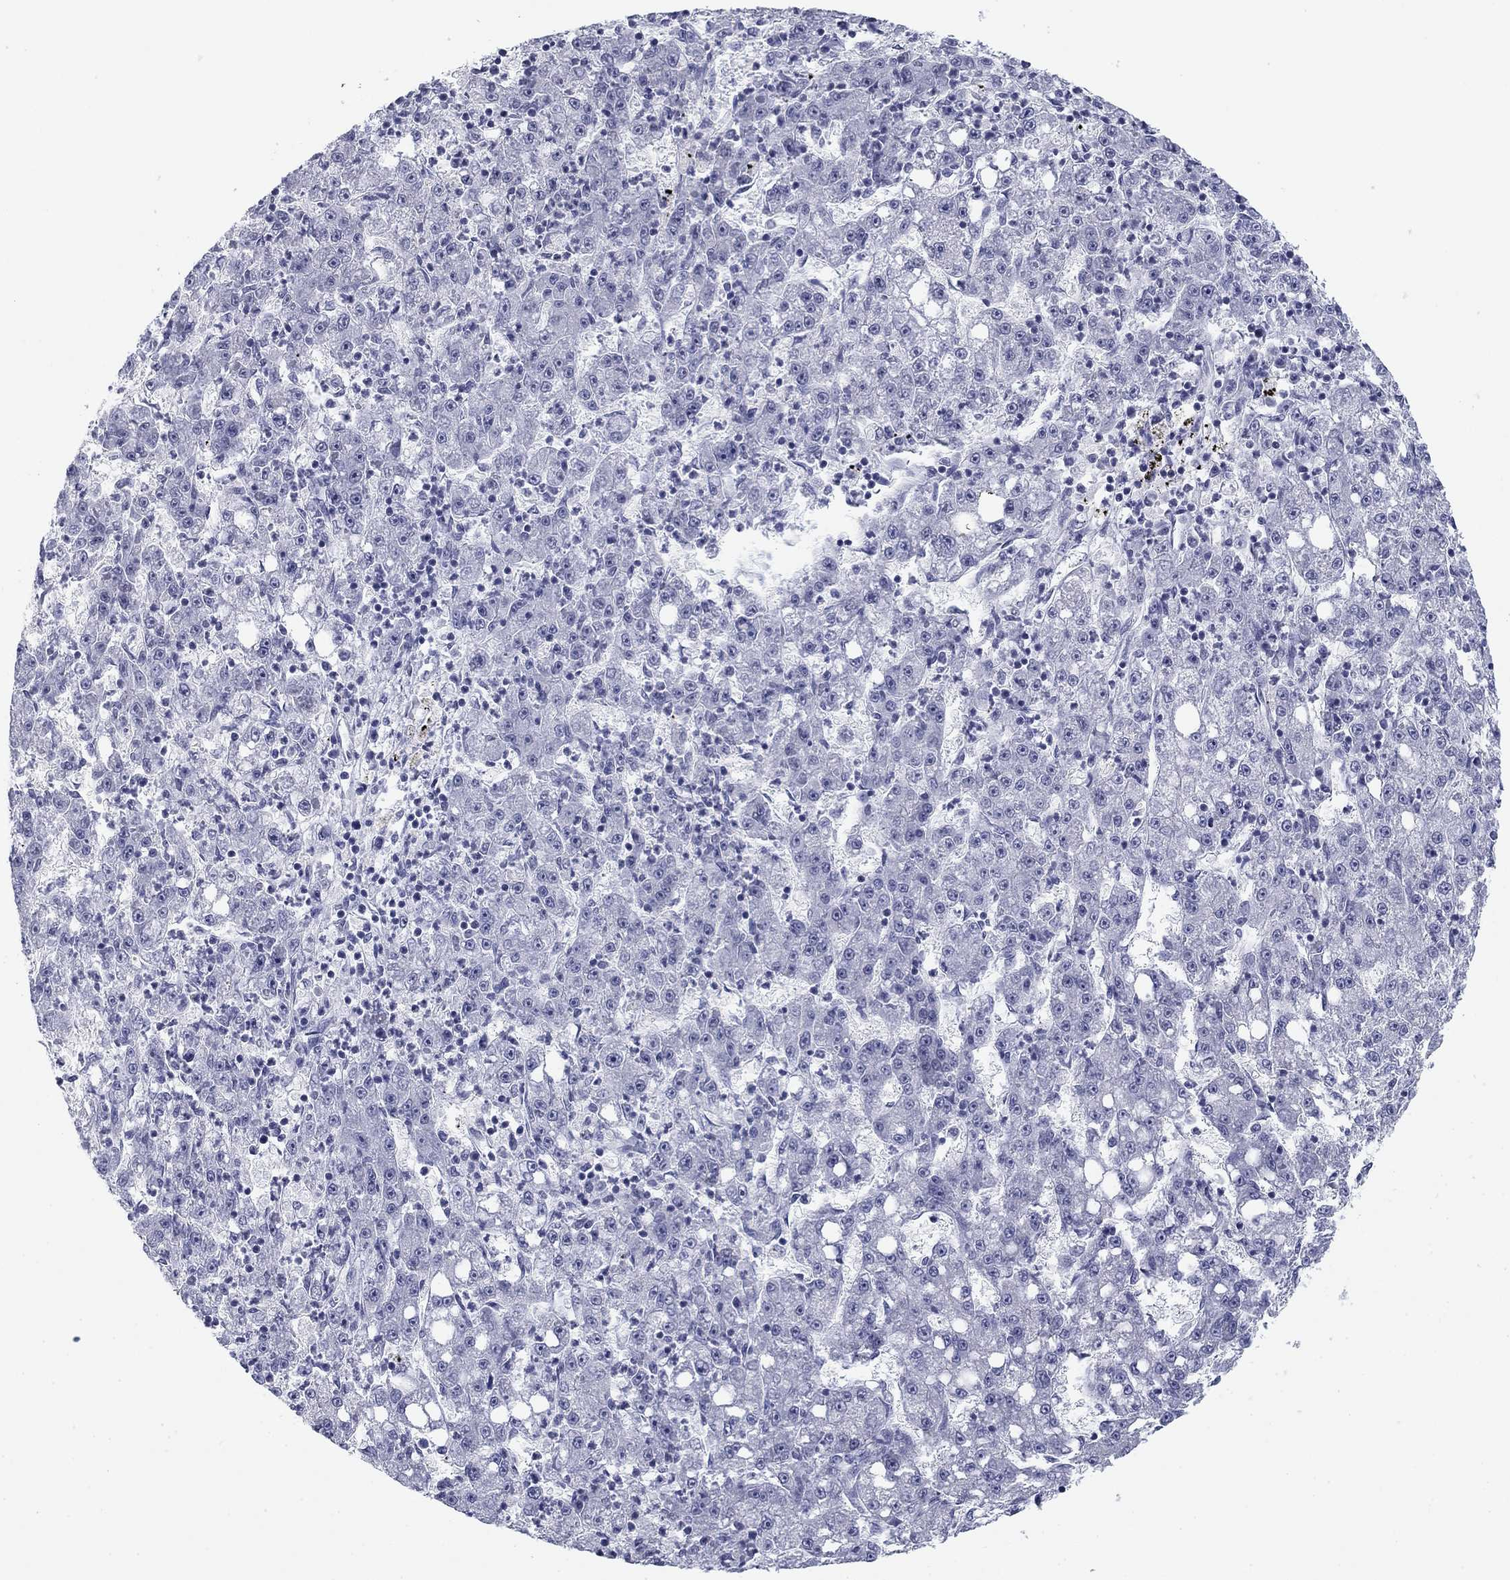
{"staining": {"intensity": "negative", "quantity": "none", "location": "none"}, "tissue": "liver cancer", "cell_type": "Tumor cells", "image_type": "cancer", "snomed": [{"axis": "morphology", "description": "Carcinoma, Hepatocellular, NOS"}, {"axis": "topography", "description": "Liver"}], "caption": "Hepatocellular carcinoma (liver) was stained to show a protein in brown. There is no significant staining in tumor cells.", "gene": "PRPH", "patient": {"sex": "female", "age": 65}}